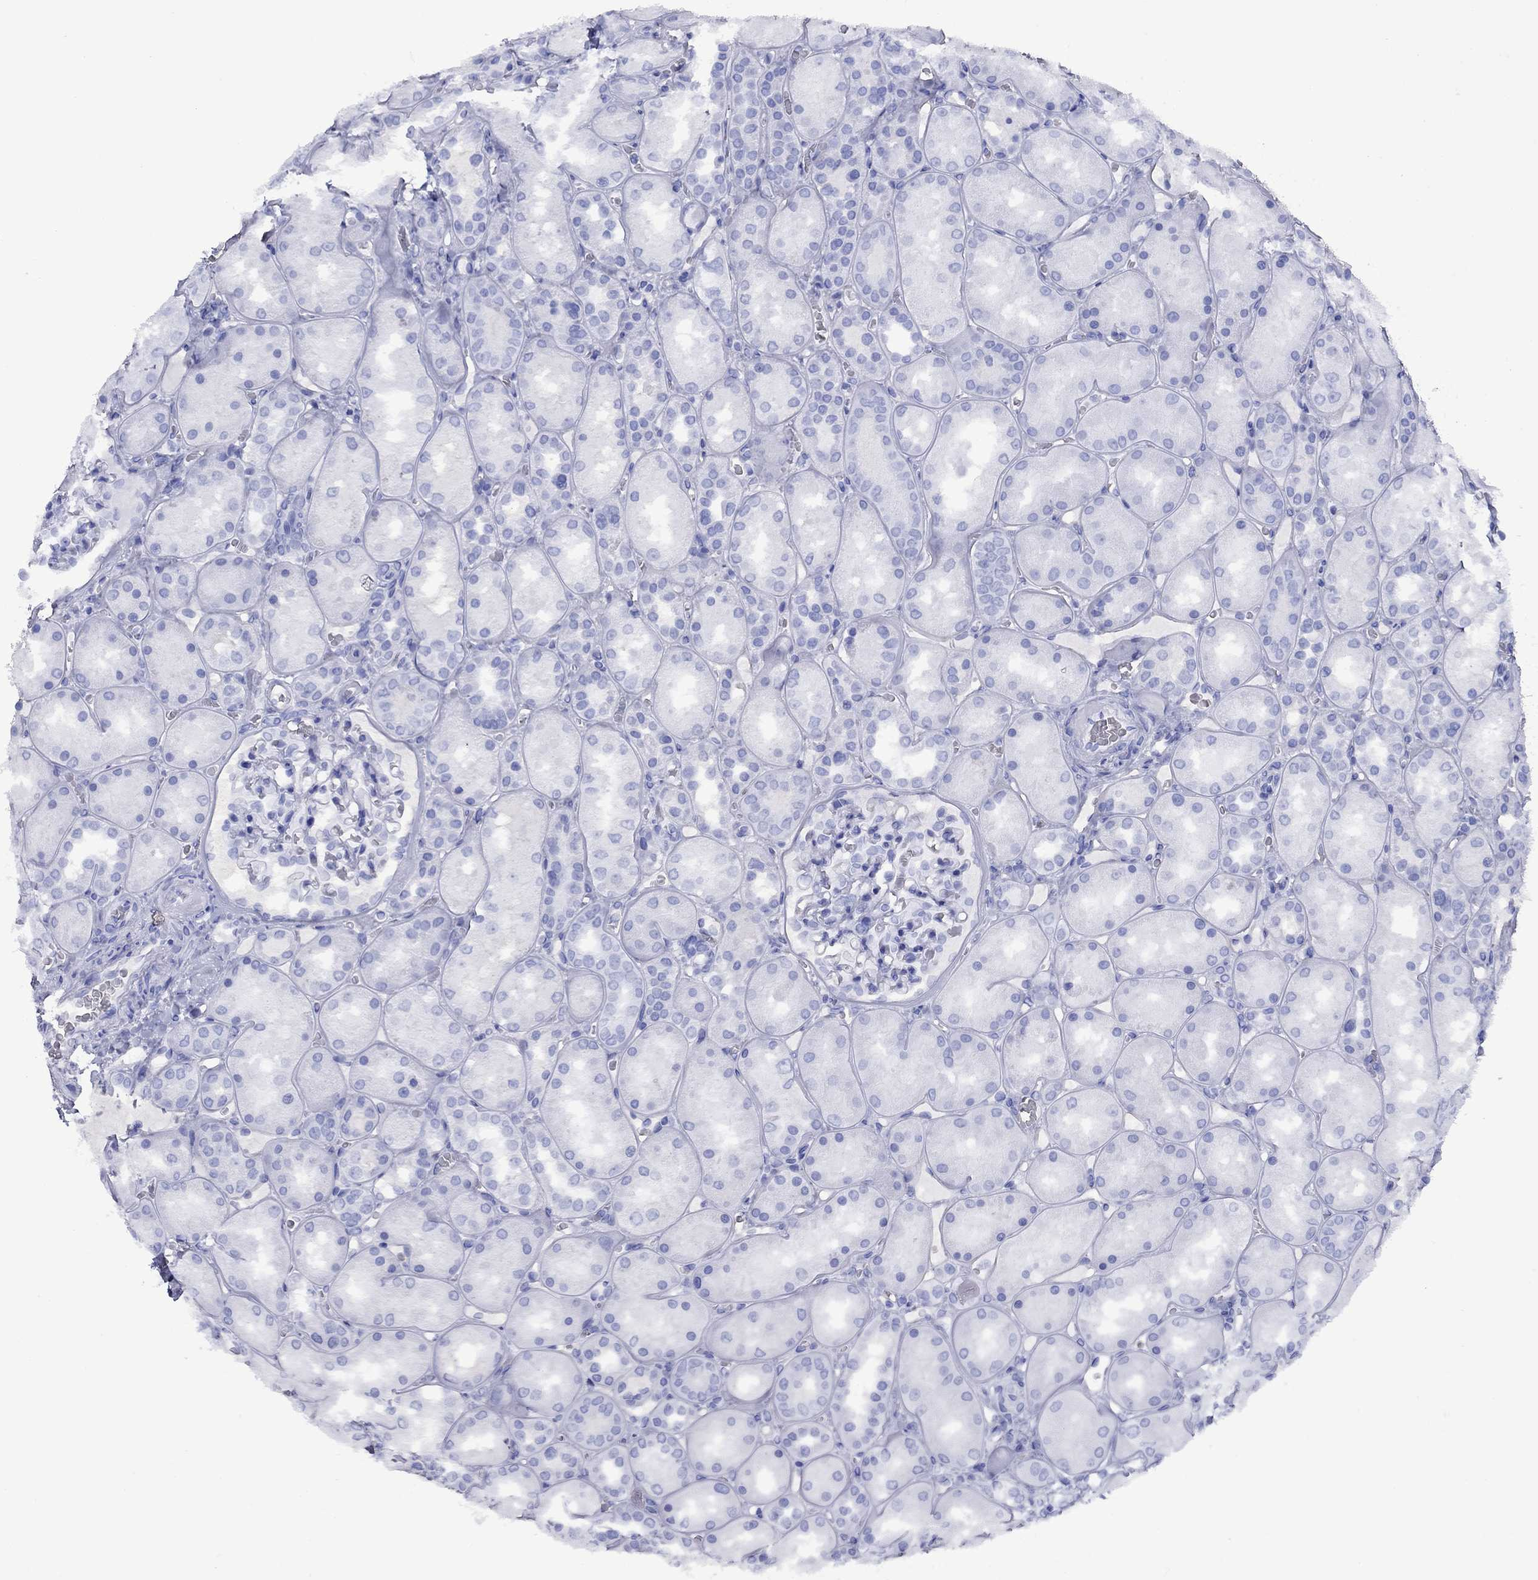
{"staining": {"intensity": "negative", "quantity": "none", "location": "none"}, "tissue": "kidney", "cell_type": "Cells in glomeruli", "image_type": "normal", "snomed": [{"axis": "morphology", "description": "Normal tissue, NOS"}, {"axis": "topography", "description": "Kidney"}], "caption": "High power microscopy histopathology image of an immunohistochemistry (IHC) histopathology image of benign kidney, revealing no significant expression in cells in glomeruli. (Brightfield microscopy of DAB (3,3'-diaminobenzidine) immunohistochemistry at high magnification).", "gene": "APOA2", "patient": {"sex": "male", "age": 73}}